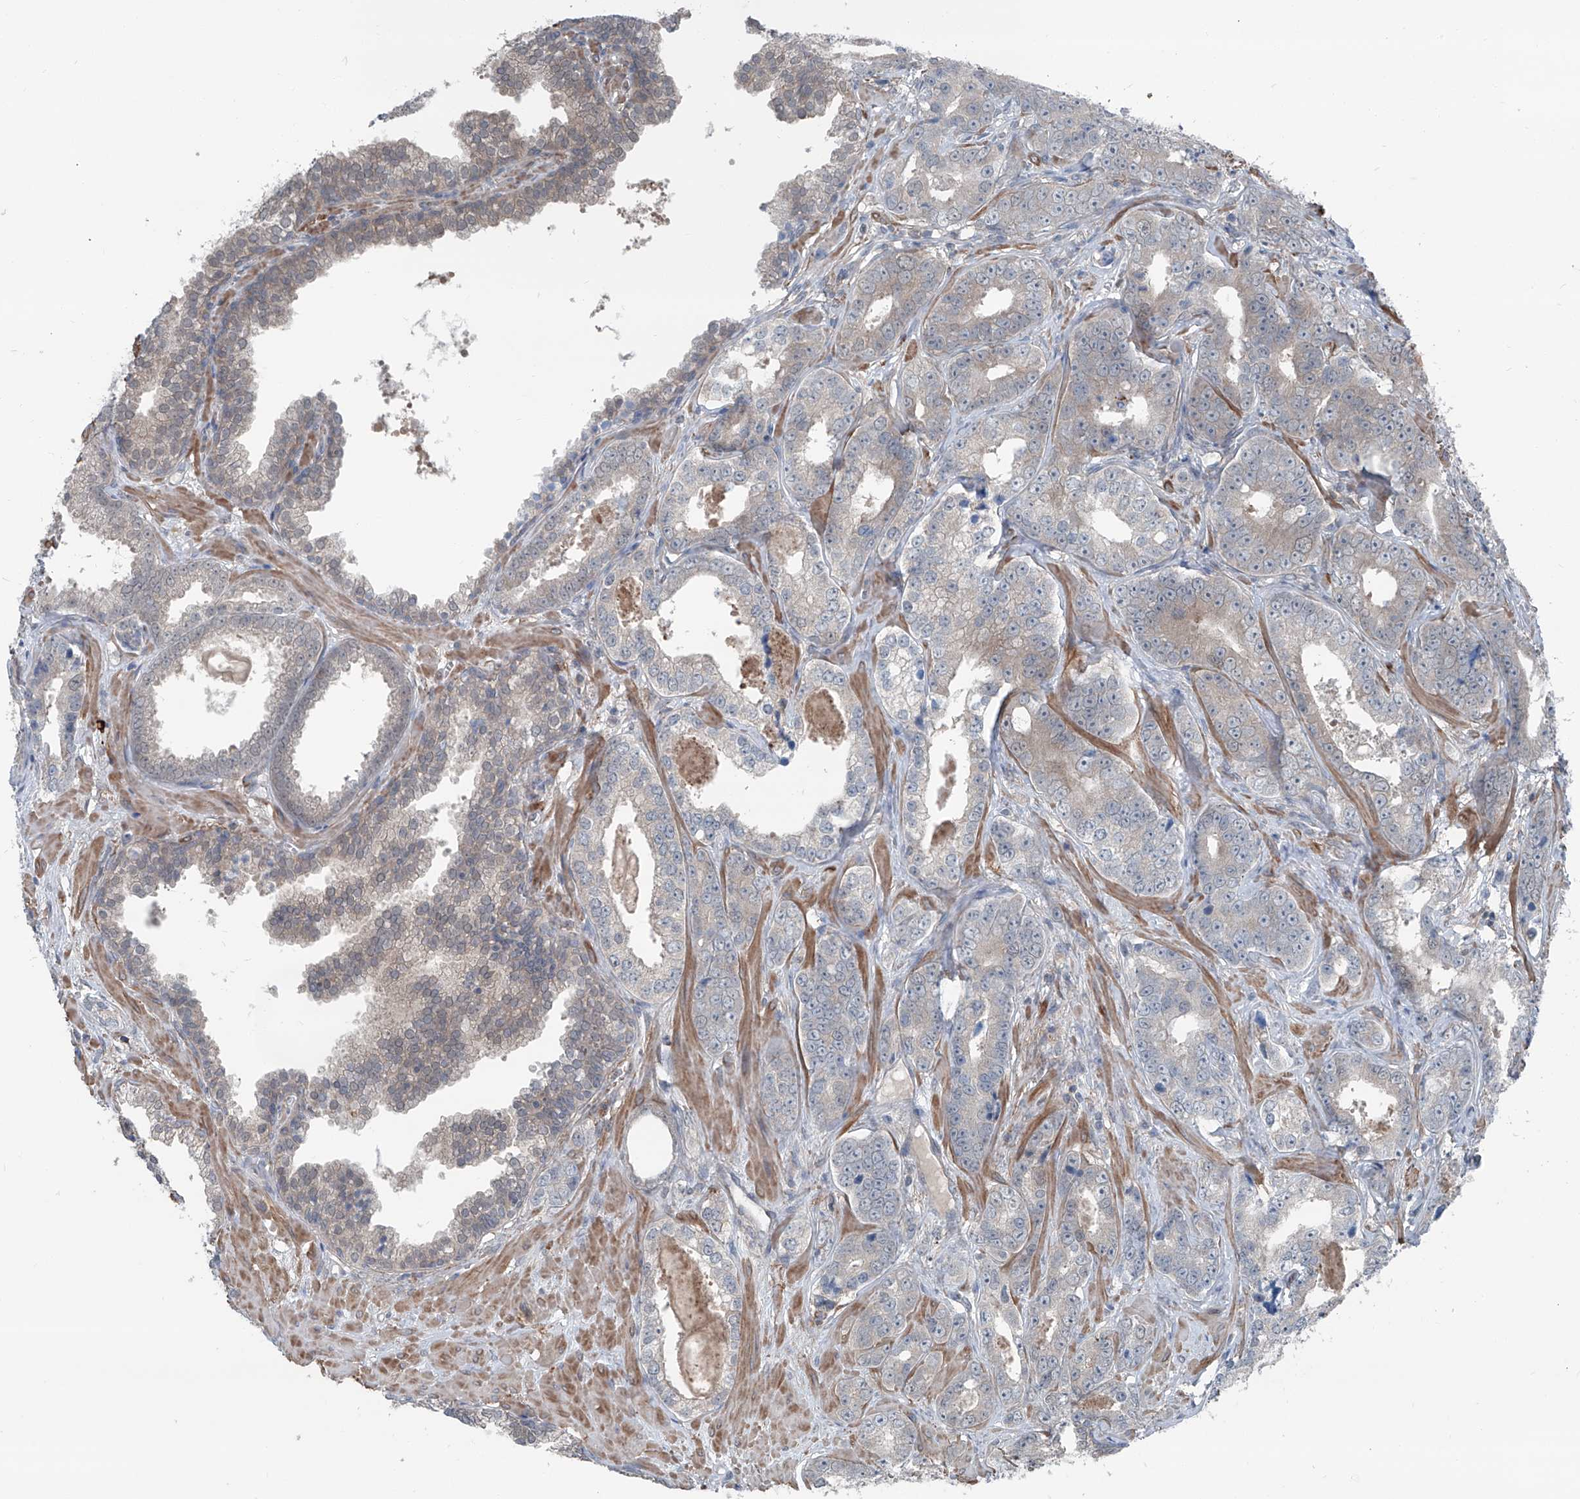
{"staining": {"intensity": "negative", "quantity": "none", "location": "none"}, "tissue": "prostate cancer", "cell_type": "Tumor cells", "image_type": "cancer", "snomed": [{"axis": "morphology", "description": "Adenocarcinoma, High grade"}, {"axis": "topography", "description": "Prostate"}], "caption": "A high-resolution micrograph shows immunohistochemistry staining of prostate cancer (adenocarcinoma (high-grade)), which demonstrates no significant staining in tumor cells.", "gene": "HSPB11", "patient": {"sex": "male", "age": 62}}